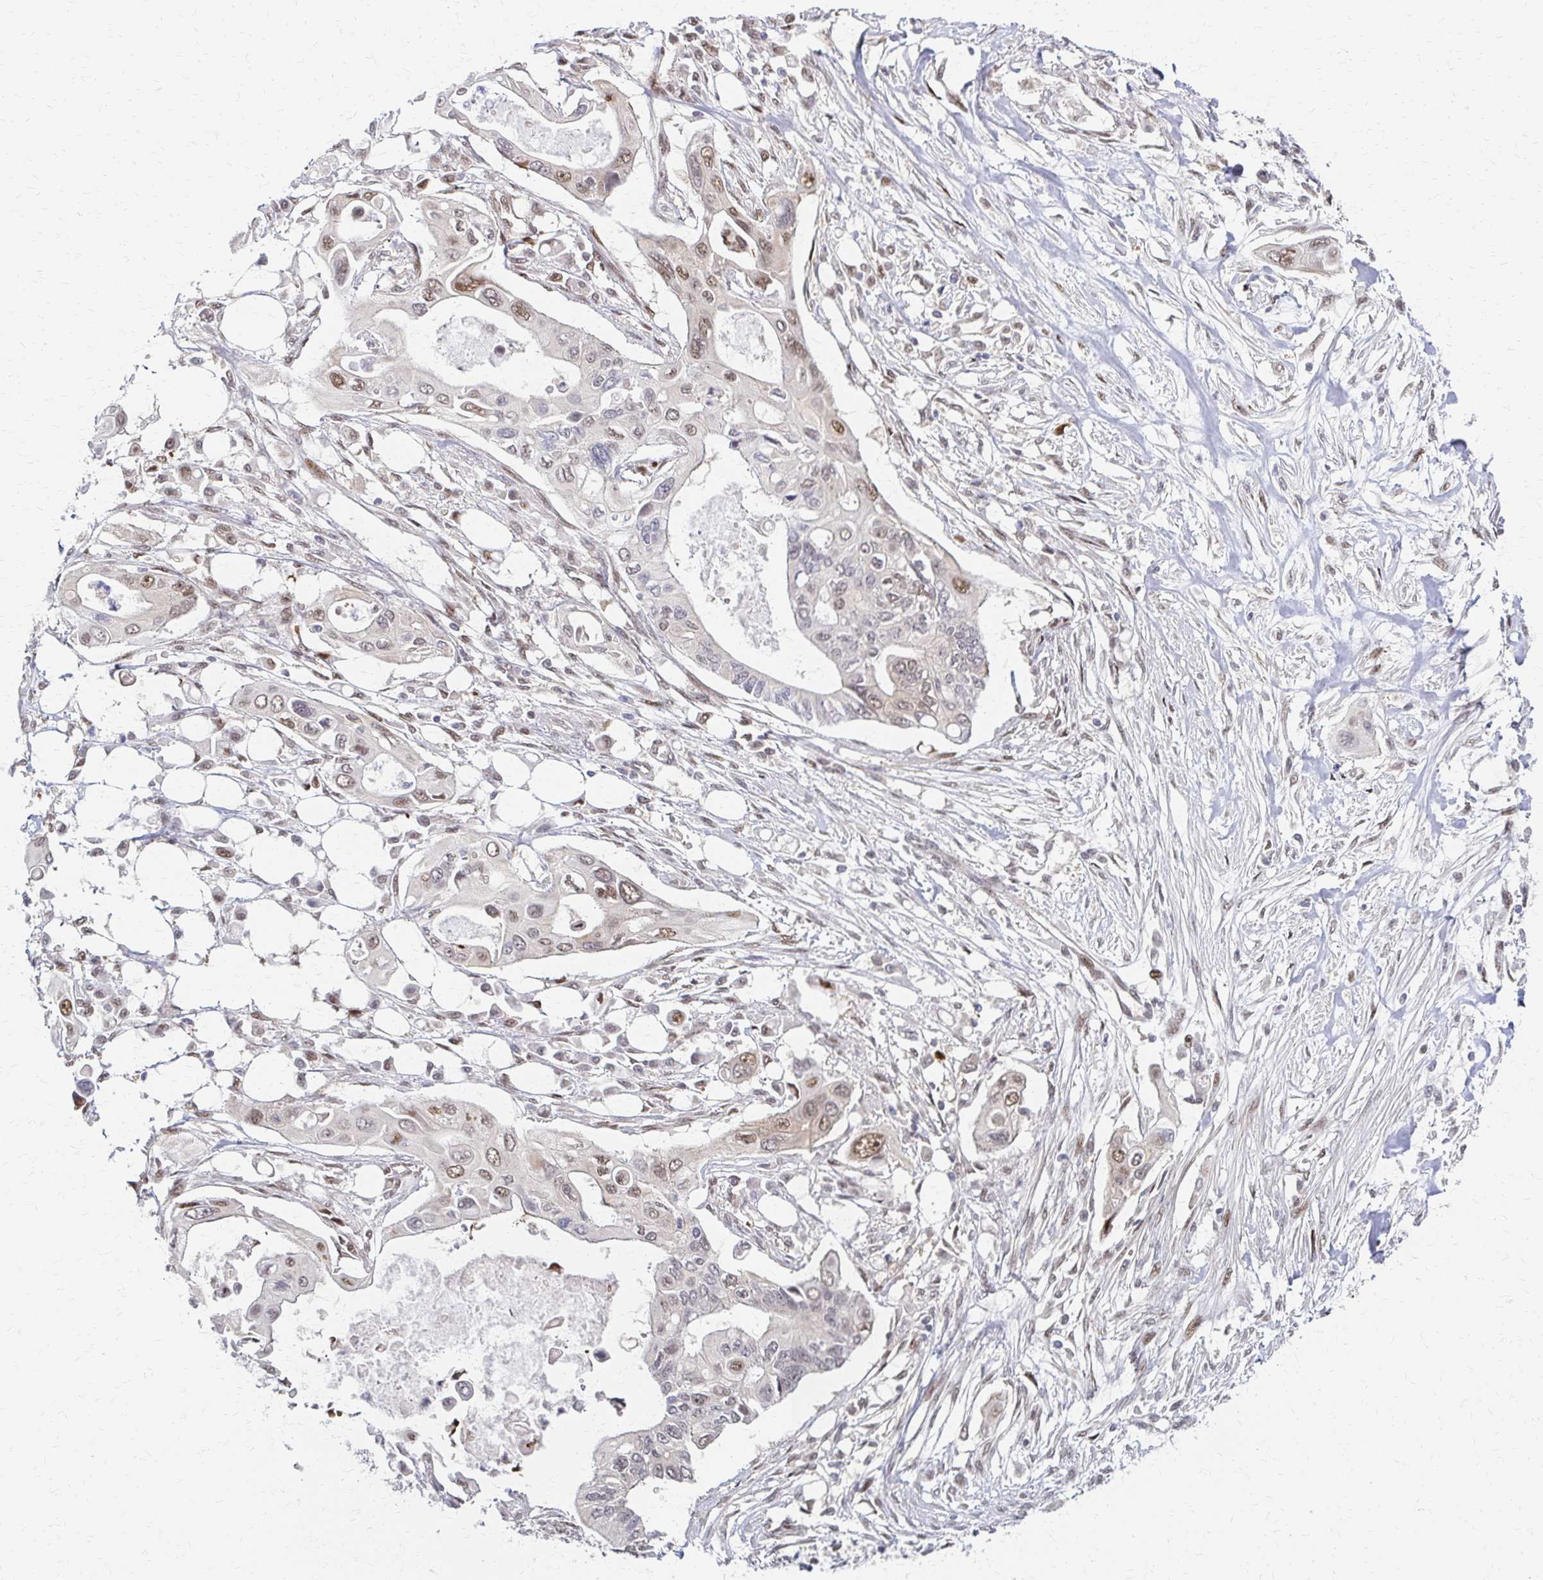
{"staining": {"intensity": "weak", "quantity": "25%-75%", "location": "nuclear"}, "tissue": "pancreatic cancer", "cell_type": "Tumor cells", "image_type": "cancer", "snomed": [{"axis": "morphology", "description": "Adenocarcinoma, NOS"}, {"axis": "topography", "description": "Pancreas"}], "caption": "A brown stain labels weak nuclear expression of a protein in human pancreatic adenocarcinoma tumor cells.", "gene": "PSMD7", "patient": {"sex": "female", "age": 63}}